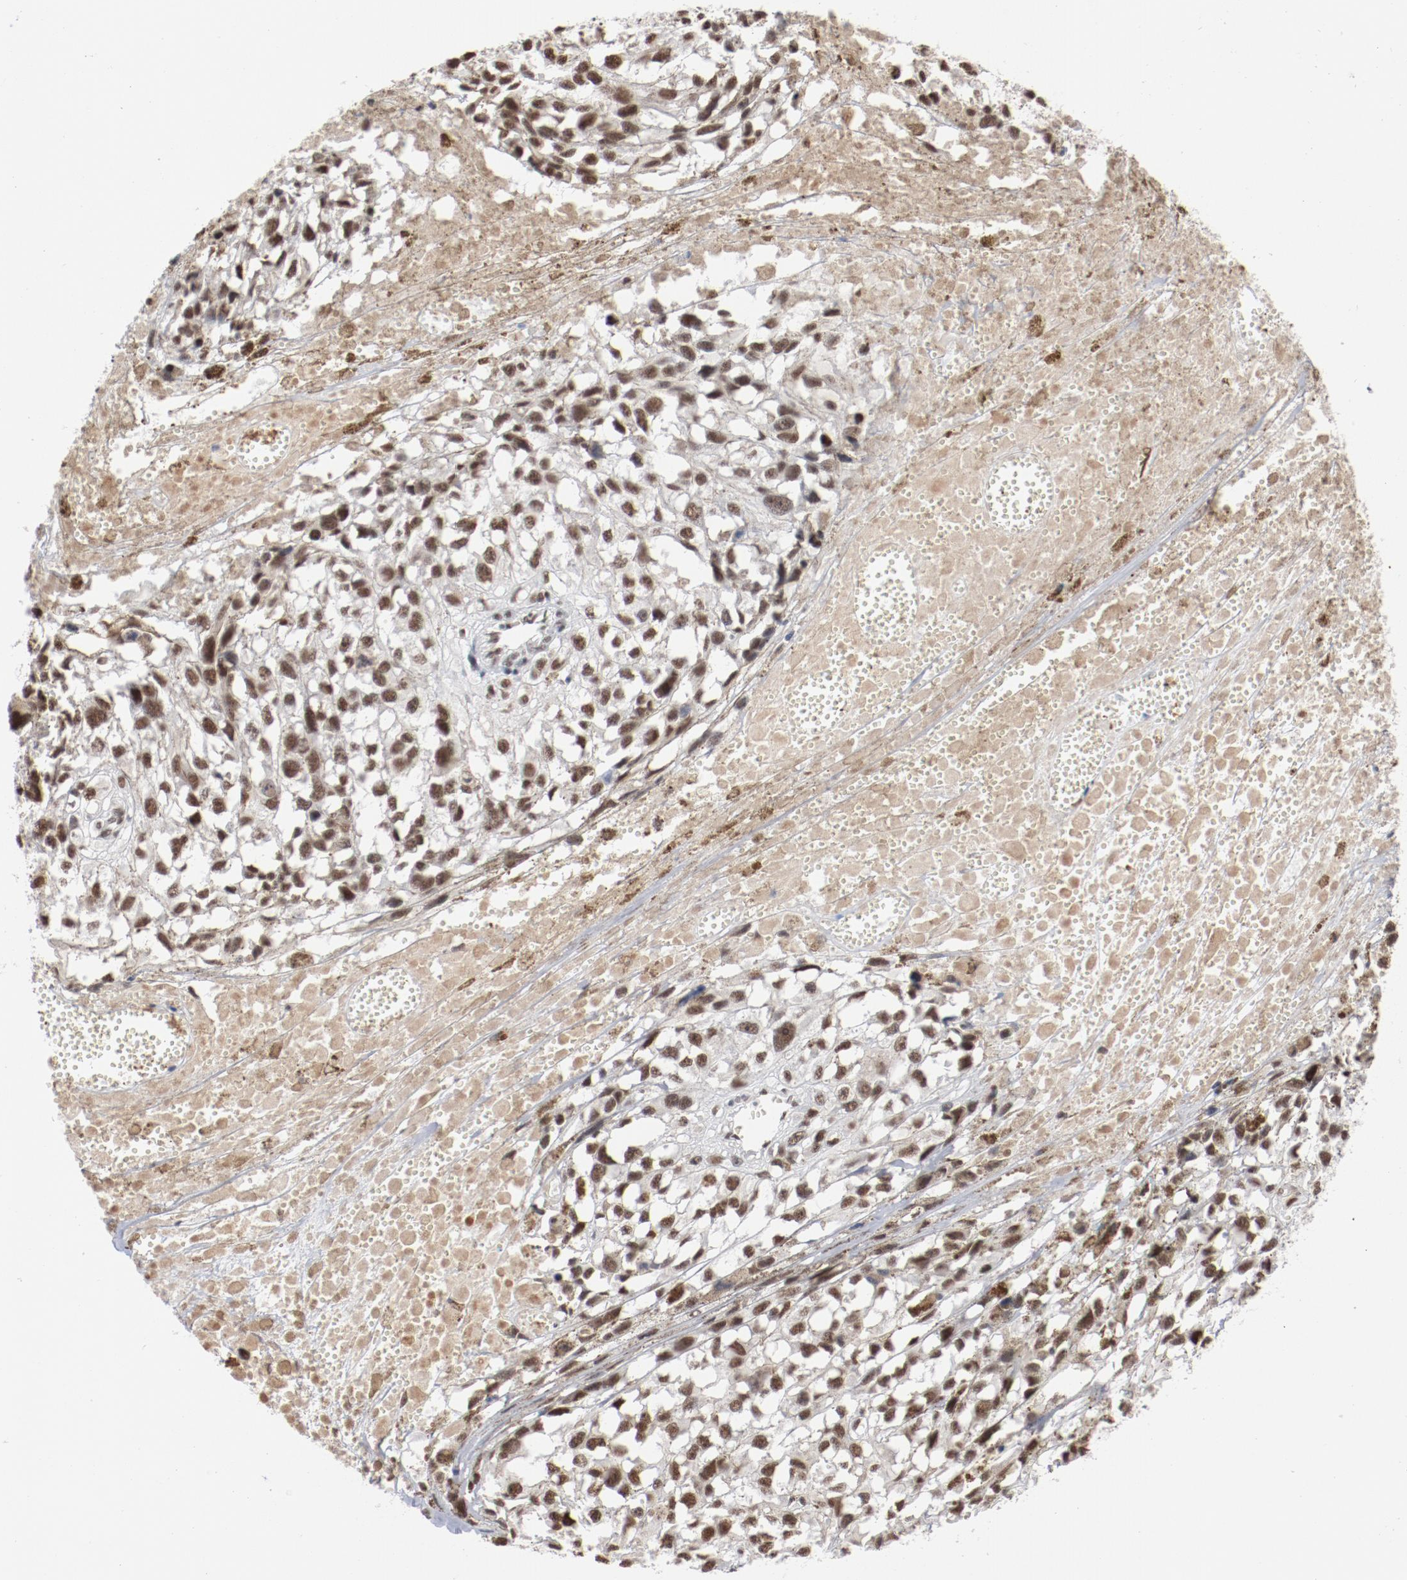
{"staining": {"intensity": "moderate", "quantity": ">75%", "location": "nuclear"}, "tissue": "melanoma", "cell_type": "Tumor cells", "image_type": "cancer", "snomed": [{"axis": "morphology", "description": "Malignant melanoma, Metastatic site"}, {"axis": "topography", "description": "Lymph node"}], "caption": "An immunohistochemistry (IHC) micrograph of neoplastic tissue is shown. Protein staining in brown labels moderate nuclear positivity in melanoma within tumor cells. (Stains: DAB in brown, nuclei in blue, Microscopy: brightfield microscopy at high magnification).", "gene": "BUB3", "patient": {"sex": "male", "age": 59}}